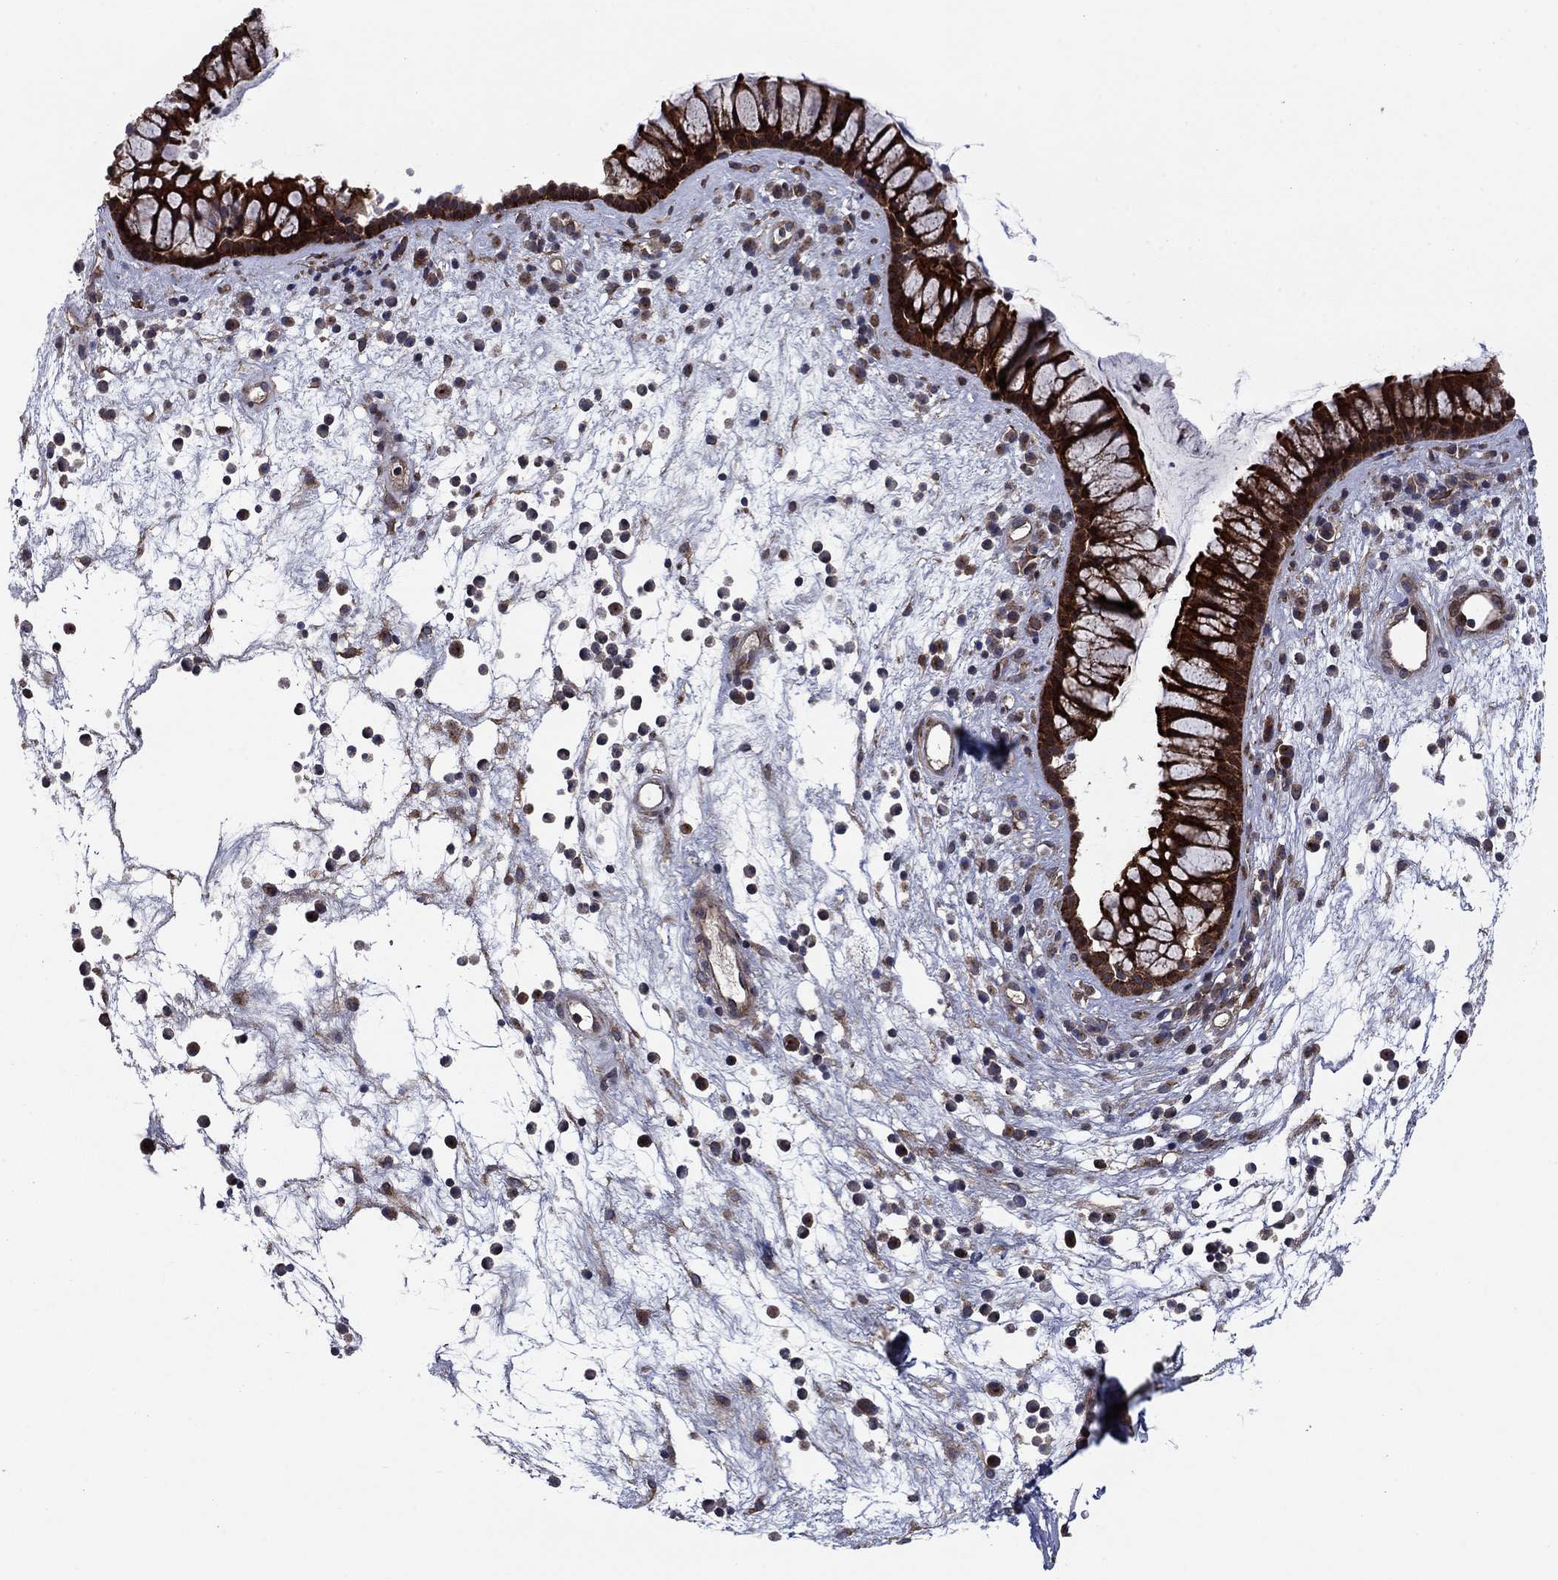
{"staining": {"intensity": "strong", "quantity": ">75%", "location": "cytoplasmic/membranous"}, "tissue": "nasopharynx", "cell_type": "Respiratory epithelial cells", "image_type": "normal", "snomed": [{"axis": "morphology", "description": "Normal tissue, NOS"}, {"axis": "topography", "description": "Nasopharynx"}], "caption": "Respiratory epithelial cells exhibit high levels of strong cytoplasmic/membranous staining in approximately >75% of cells in benign nasopharynx. Using DAB (3,3'-diaminobenzidine) (brown) and hematoxylin (blue) stains, captured at high magnification using brightfield microscopy.", "gene": "HDAC4", "patient": {"sex": "male", "age": 77}}